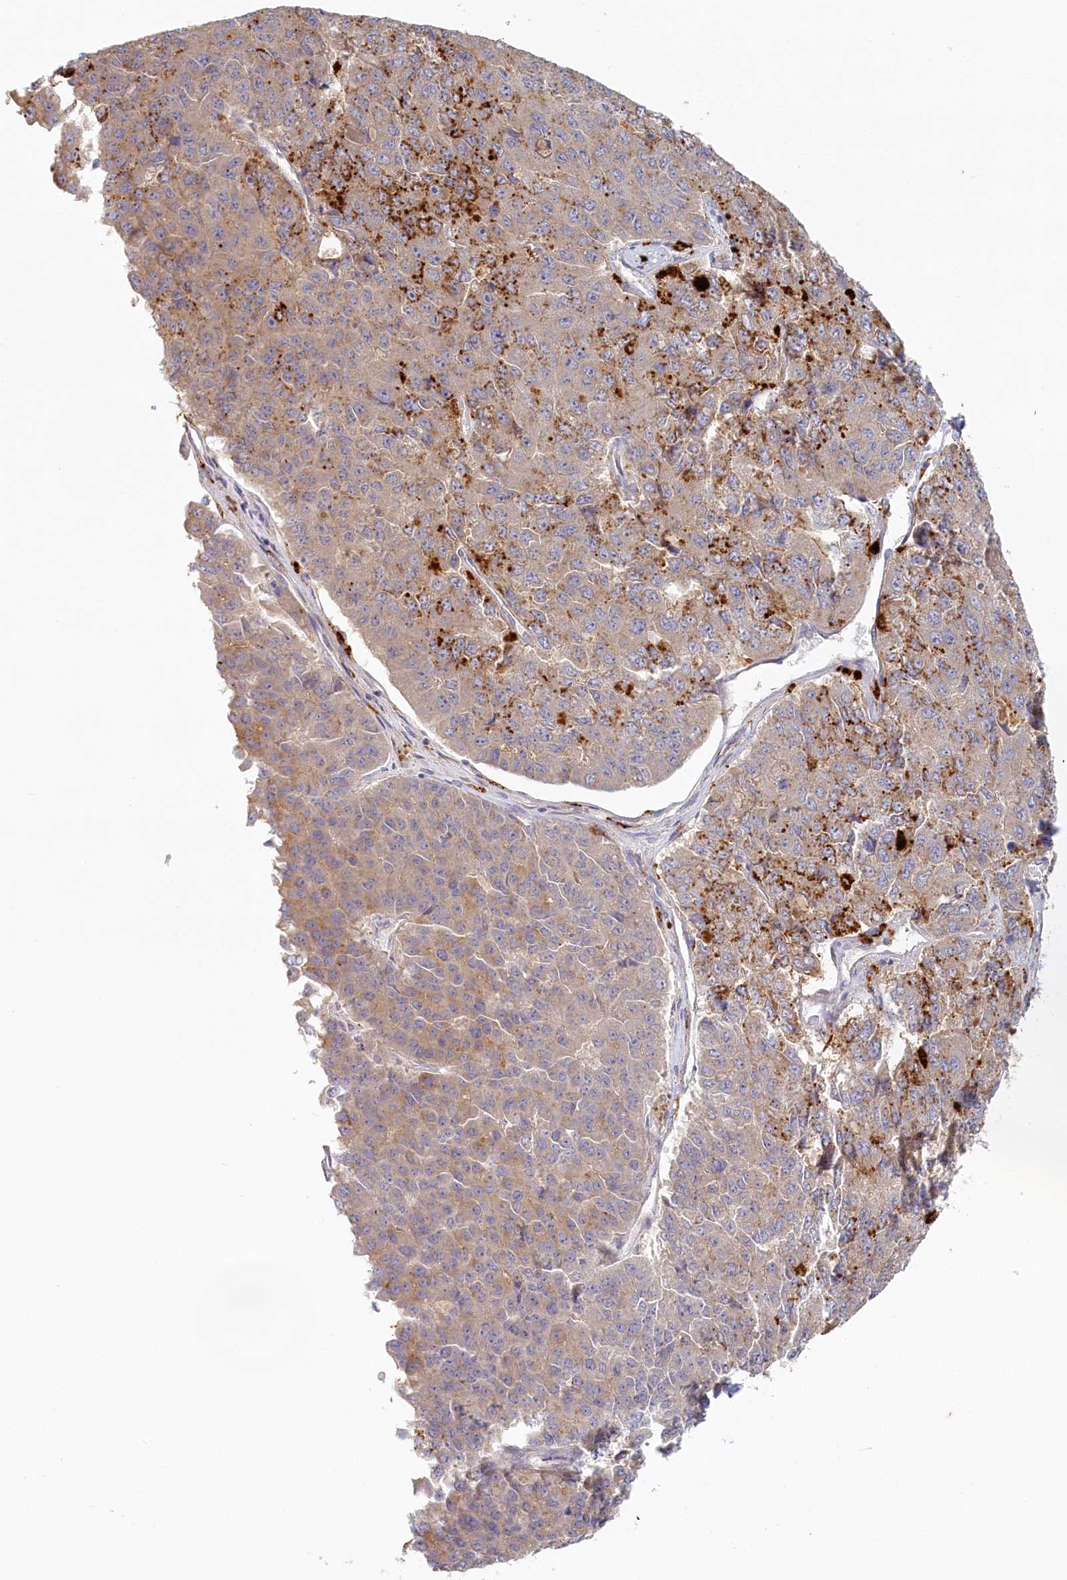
{"staining": {"intensity": "strong", "quantity": "<25%", "location": "cytoplasmic/membranous"}, "tissue": "pancreatic cancer", "cell_type": "Tumor cells", "image_type": "cancer", "snomed": [{"axis": "morphology", "description": "Adenocarcinoma, NOS"}, {"axis": "topography", "description": "Pancreas"}], "caption": "Brown immunohistochemical staining in pancreatic cancer (adenocarcinoma) exhibits strong cytoplasmic/membranous positivity in approximately <25% of tumor cells. (DAB (3,3'-diaminobenzidine) IHC with brightfield microscopy, high magnification).", "gene": "VSIG1", "patient": {"sex": "male", "age": 50}}